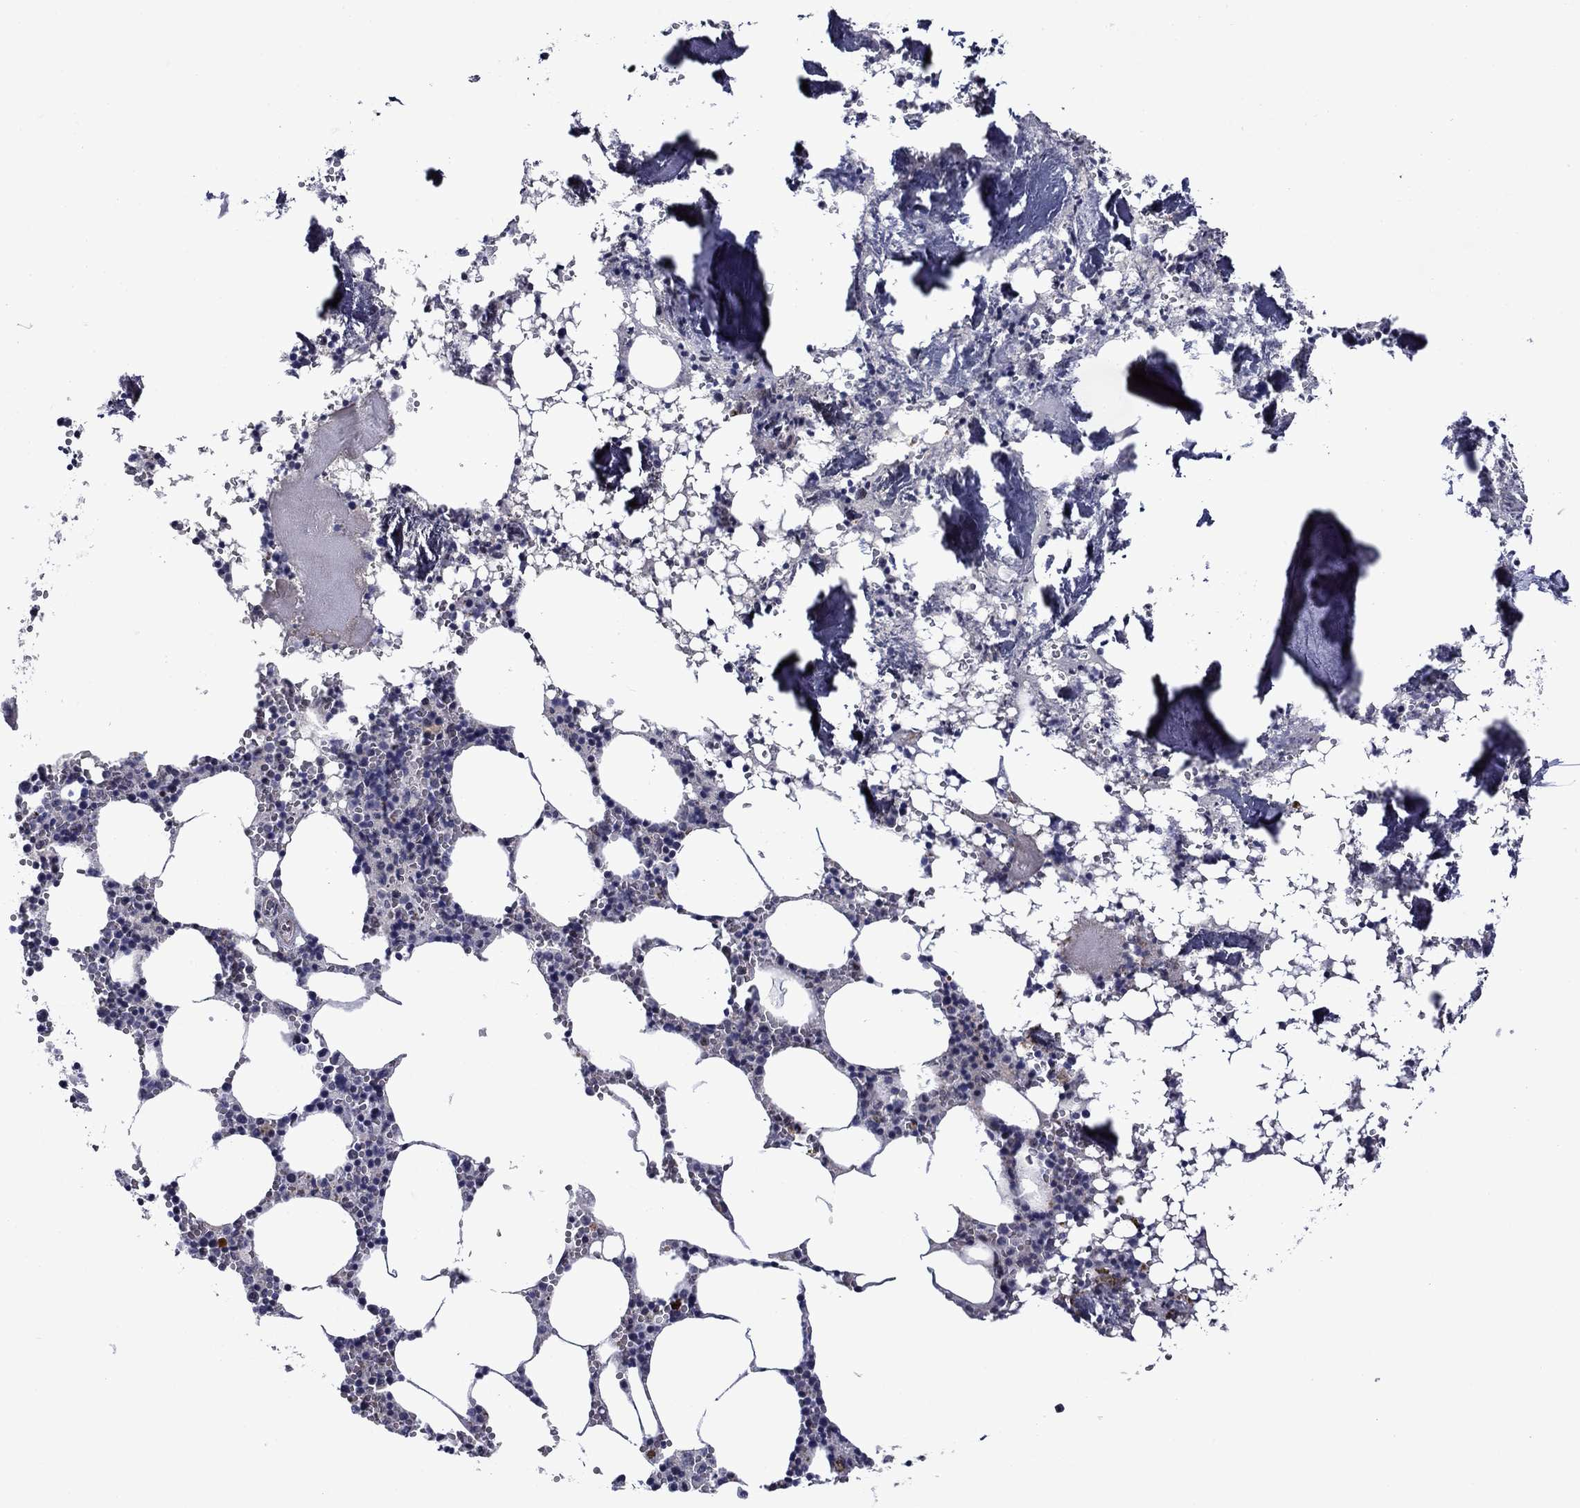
{"staining": {"intensity": "weak", "quantity": "<25%", "location": "cytoplasmic/membranous"}, "tissue": "bone marrow", "cell_type": "Hematopoietic cells", "image_type": "normal", "snomed": [{"axis": "morphology", "description": "Normal tissue, NOS"}, {"axis": "topography", "description": "Bone marrow"}], "caption": "Human bone marrow stained for a protein using IHC demonstrates no expression in hematopoietic cells.", "gene": "B3GAT1", "patient": {"sex": "female", "age": 64}}